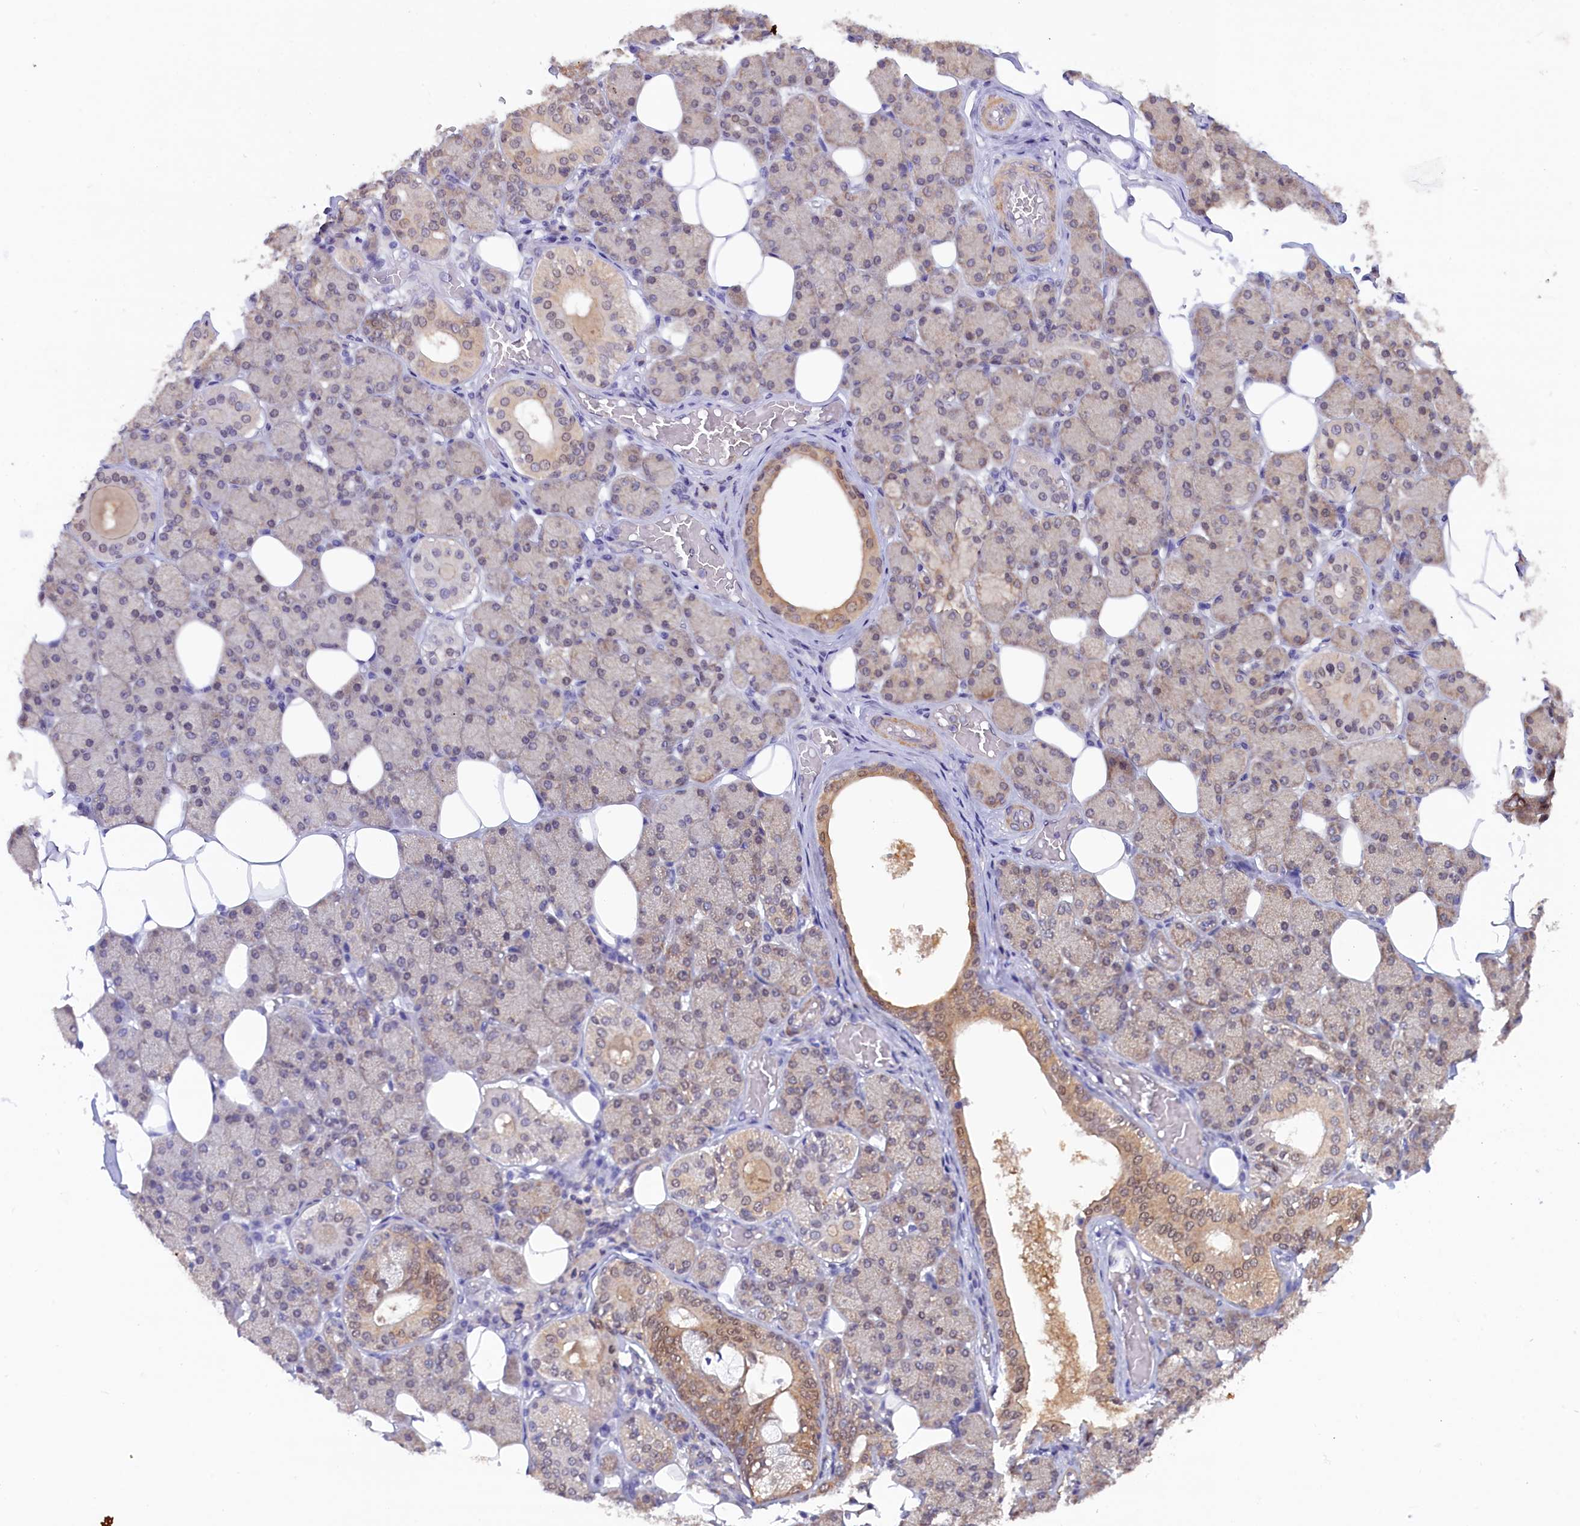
{"staining": {"intensity": "moderate", "quantity": "25%-75%", "location": "cytoplasmic/membranous,nuclear"}, "tissue": "salivary gland", "cell_type": "Glandular cells", "image_type": "normal", "snomed": [{"axis": "morphology", "description": "Normal tissue, NOS"}, {"axis": "topography", "description": "Salivary gland"}], "caption": "A micrograph of human salivary gland stained for a protein displays moderate cytoplasmic/membranous,nuclear brown staining in glandular cells.", "gene": "JPT2", "patient": {"sex": "female", "age": 33}}